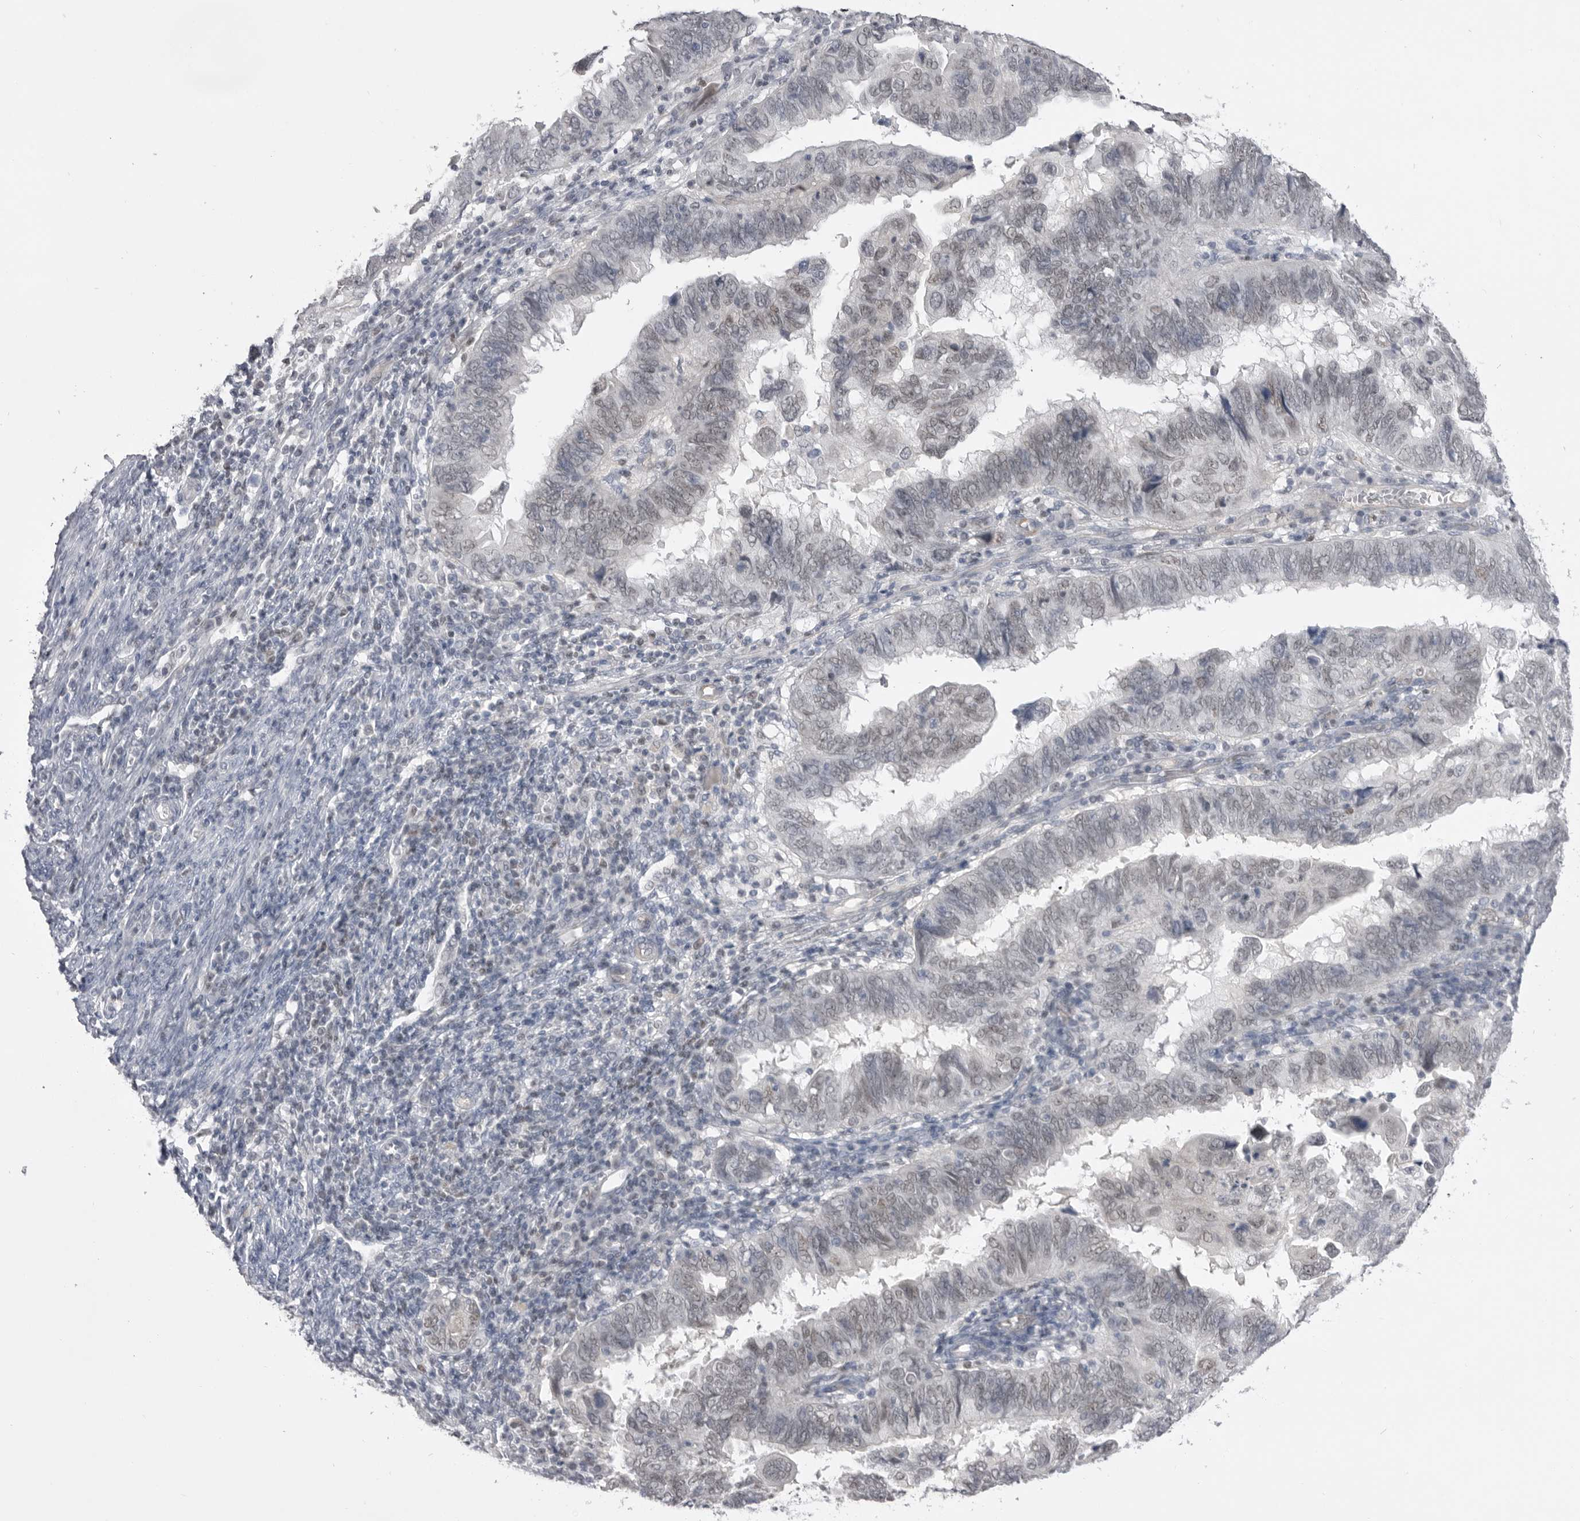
{"staining": {"intensity": "weak", "quantity": "<25%", "location": "nuclear"}, "tissue": "endometrial cancer", "cell_type": "Tumor cells", "image_type": "cancer", "snomed": [{"axis": "morphology", "description": "Adenocarcinoma, NOS"}, {"axis": "topography", "description": "Uterus"}], "caption": "Tumor cells are negative for brown protein staining in endometrial adenocarcinoma.", "gene": "ZBTB7B", "patient": {"sex": "female", "age": 77}}